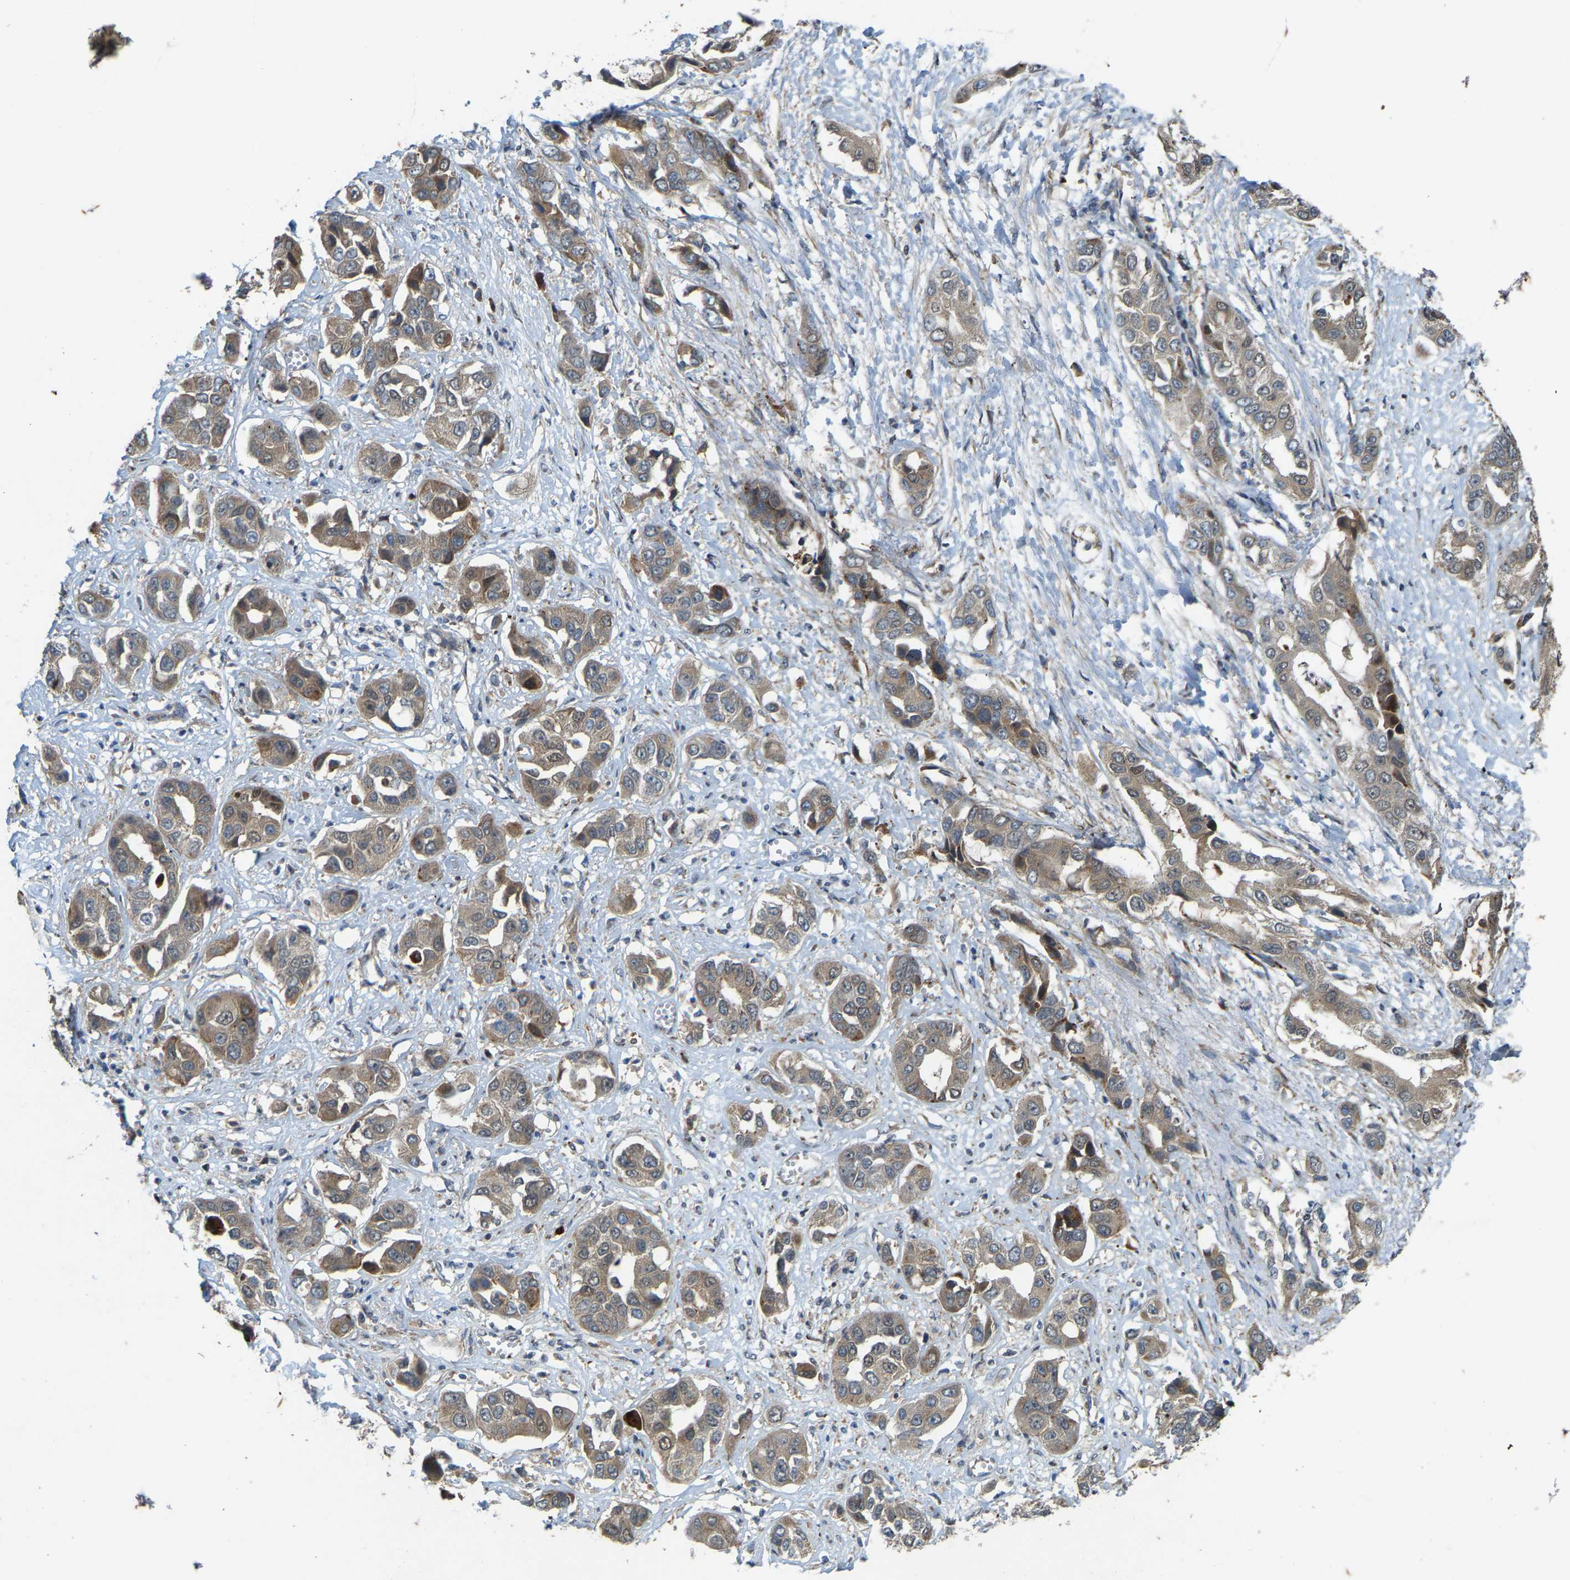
{"staining": {"intensity": "moderate", "quantity": ">75%", "location": "cytoplasmic/membranous"}, "tissue": "liver cancer", "cell_type": "Tumor cells", "image_type": "cancer", "snomed": [{"axis": "morphology", "description": "Cholangiocarcinoma"}, {"axis": "topography", "description": "Liver"}], "caption": "Tumor cells display medium levels of moderate cytoplasmic/membranous expression in approximately >75% of cells in human liver cancer.", "gene": "LRRC72", "patient": {"sex": "female", "age": 52}}